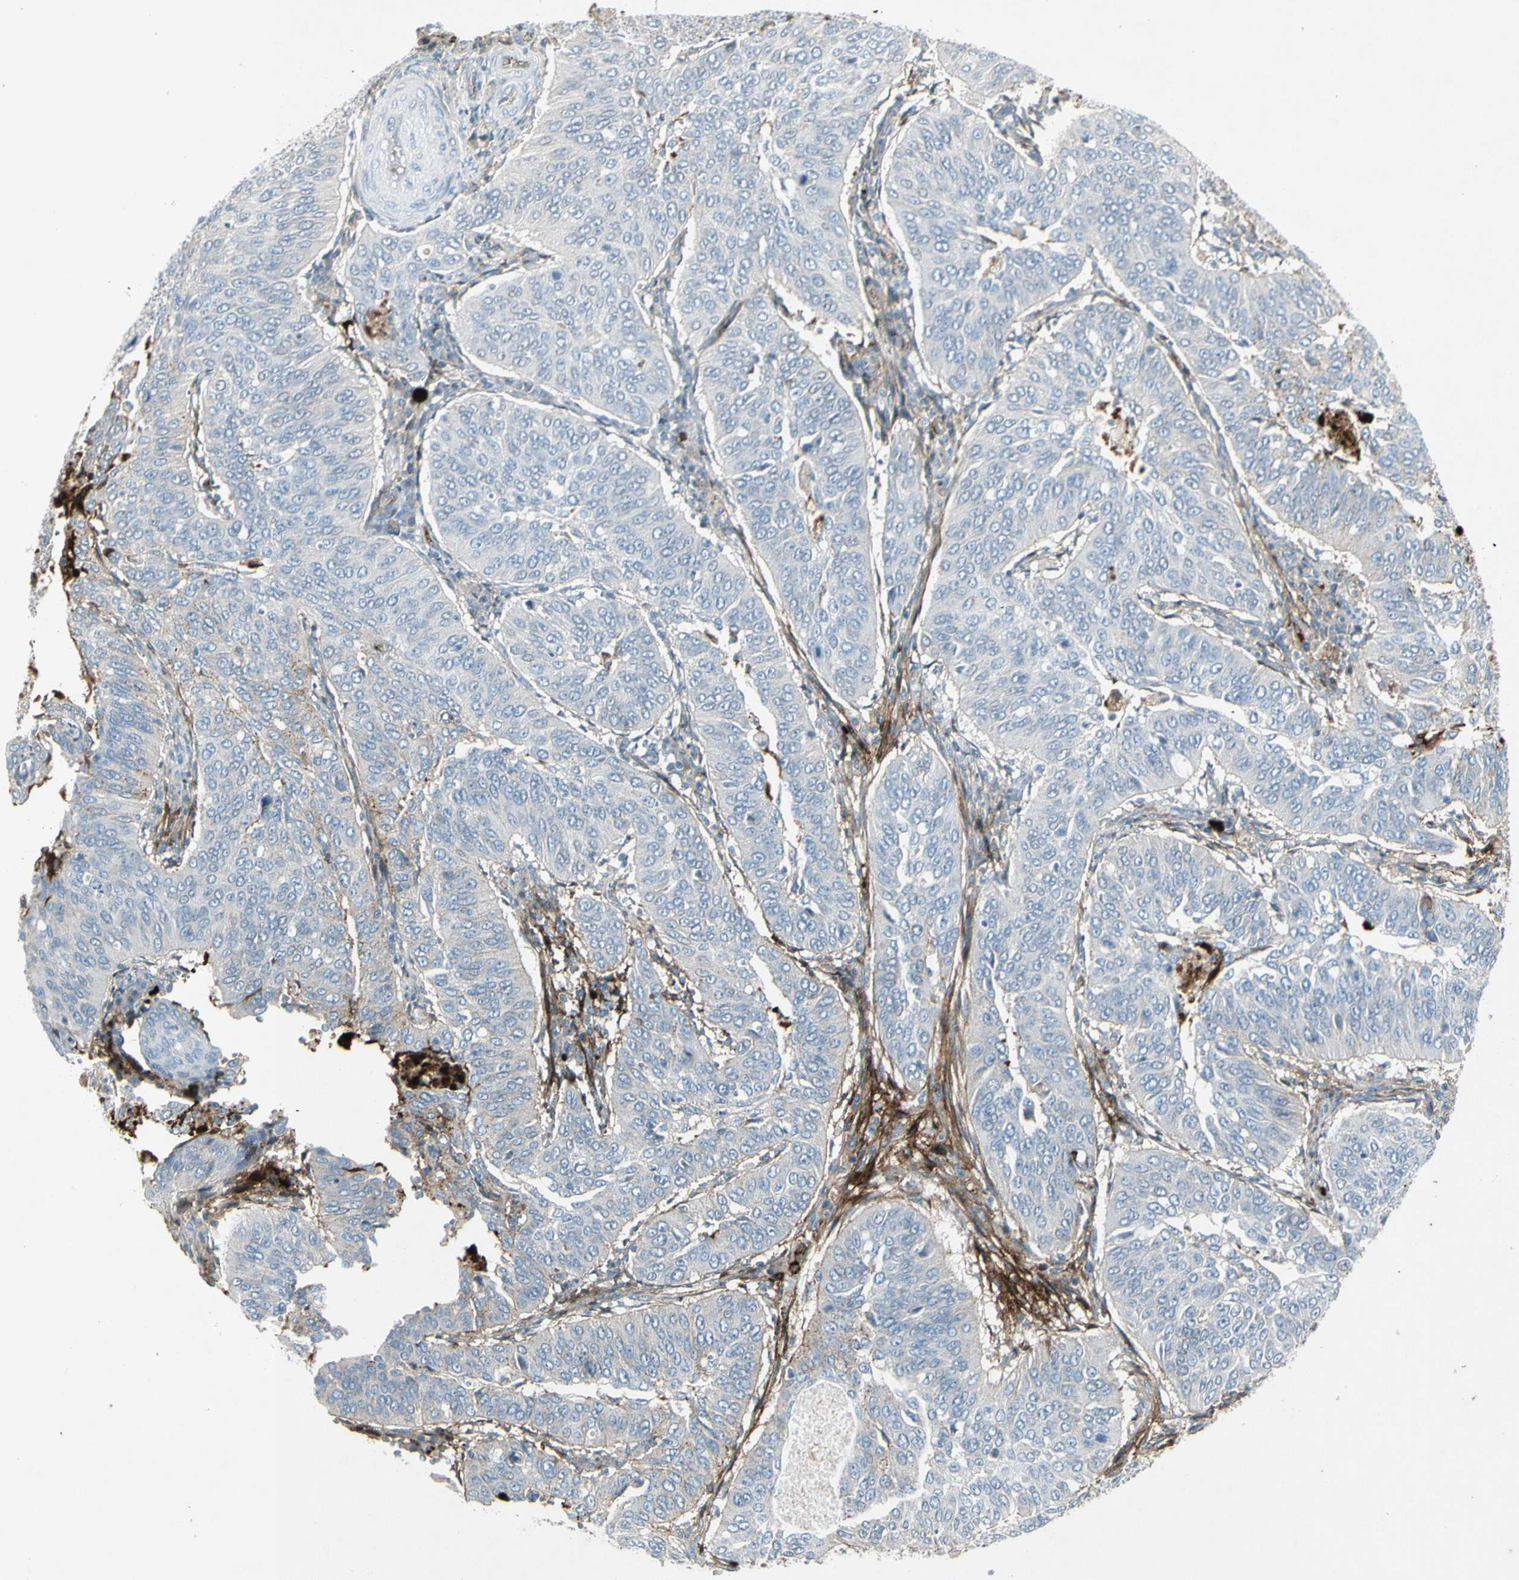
{"staining": {"intensity": "moderate", "quantity": "<25%", "location": "cytoplasmic/membranous"}, "tissue": "cervical cancer", "cell_type": "Tumor cells", "image_type": "cancer", "snomed": [{"axis": "morphology", "description": "Normal tissue, NOS"}, {"axis": "morphology", "description": "Squamous cell carcinoma, NOS"}, {"axis": "topography", "description": "Cervix"}], "caption": "Human squamous cell carcinoma (cervical) stained with a brown dye displays moderate cytoplasmic/membranous positive expression in approximately <25% of tumor cells.", "gene": "IGHM", "patient": {"sex": "female", "age": 39}}